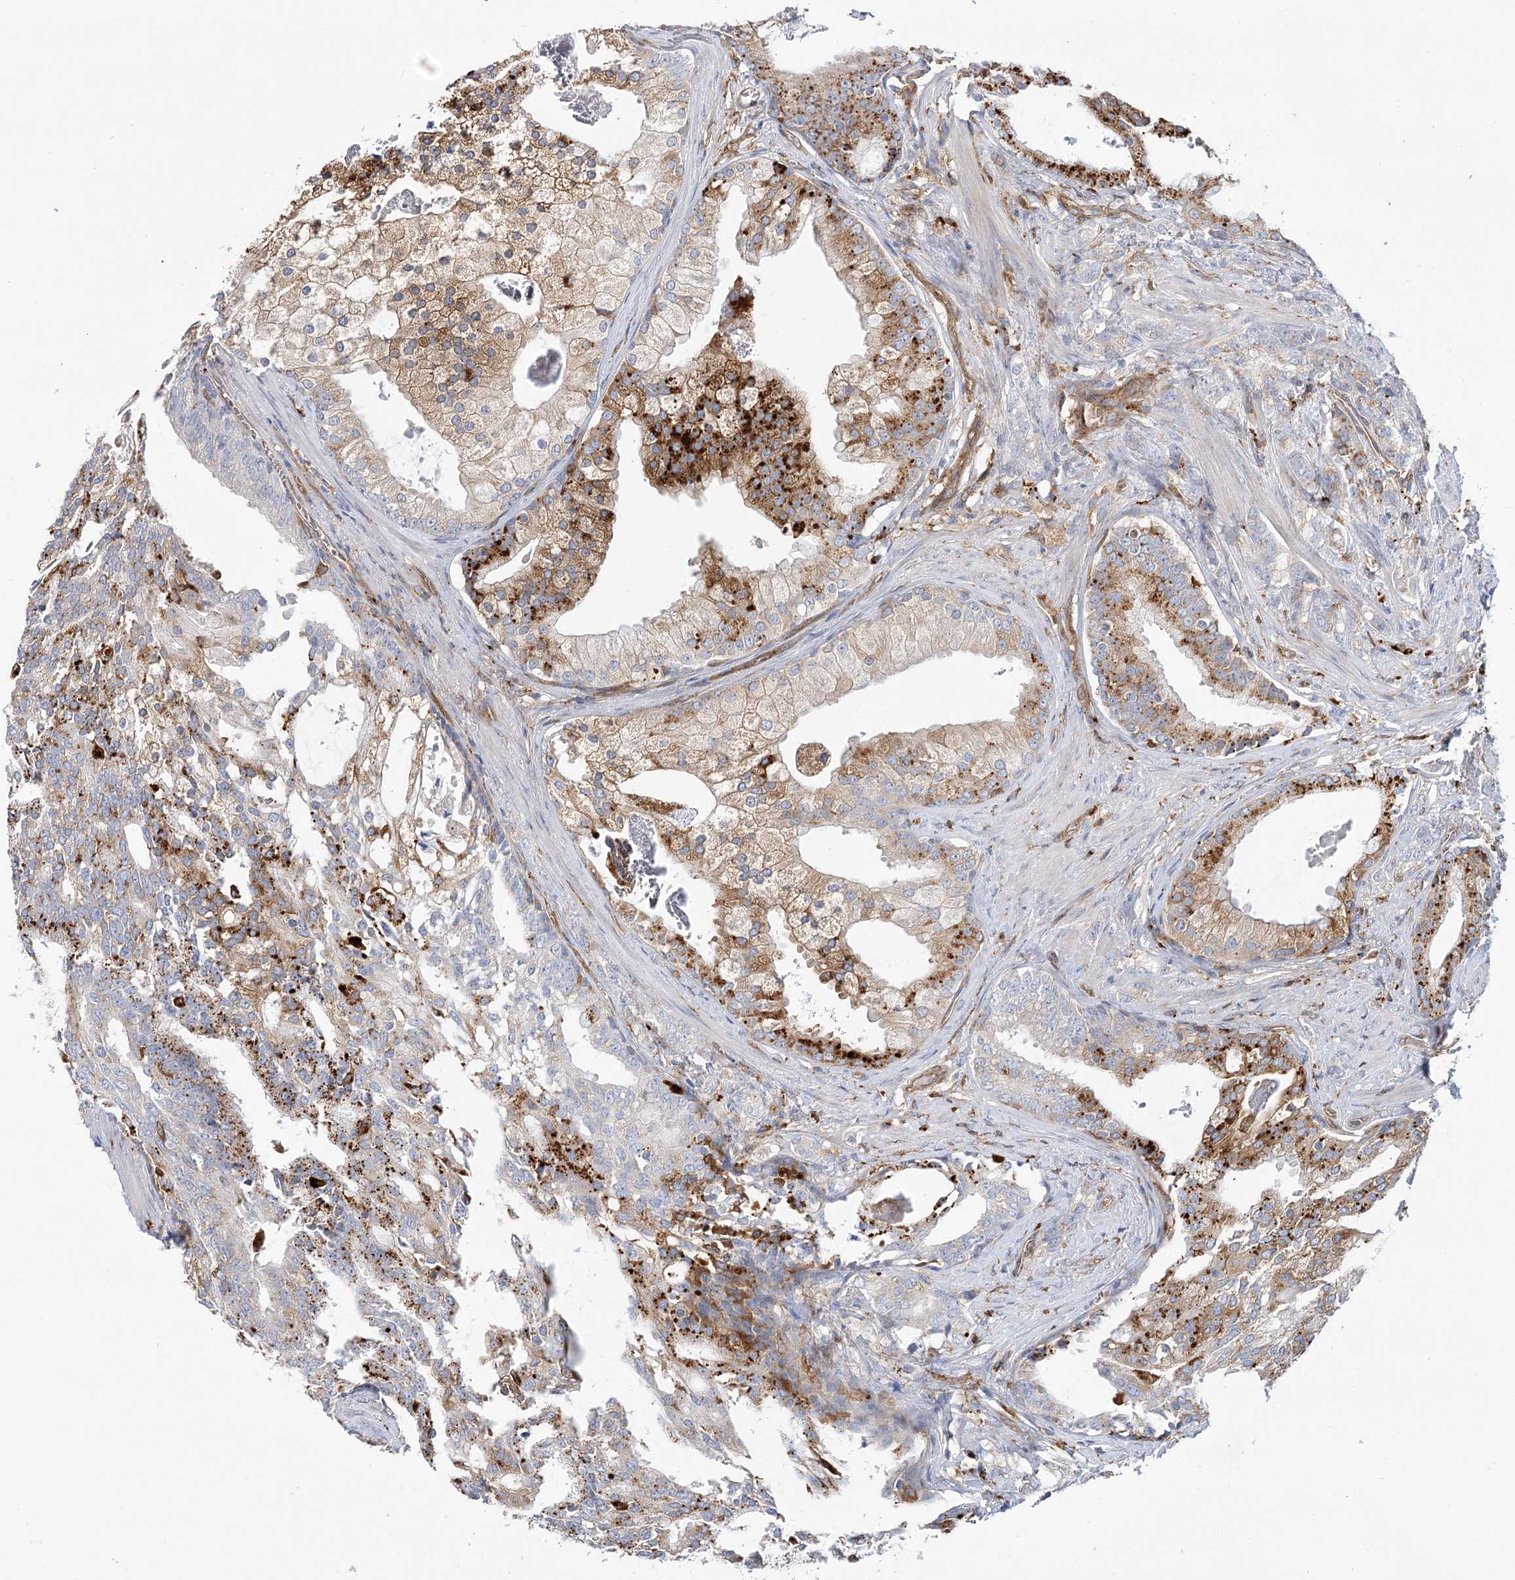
{"staining": {"intensity": "moderate", "quantity": ">75%", "location": "cytoplasmic/membranous"}, "tissue": "prostate cancer", "cell_type": "Tumor cells", "image_type": "cancer", "snomed": [{"axis": "morphology", "description": "Adenocarcinoma, Low grade"}, {"axis": "topography", "description": "Prostate"}], "caption": "This is an image of immunohistochemistry (IHC) staining of prostate adenocarcinoma (low-grade), which shows moderate expression in the cytoplasmic/membranous of tumor cells.", "gene": "GUSB", "patient": {"sex": "male", "age": 58}}